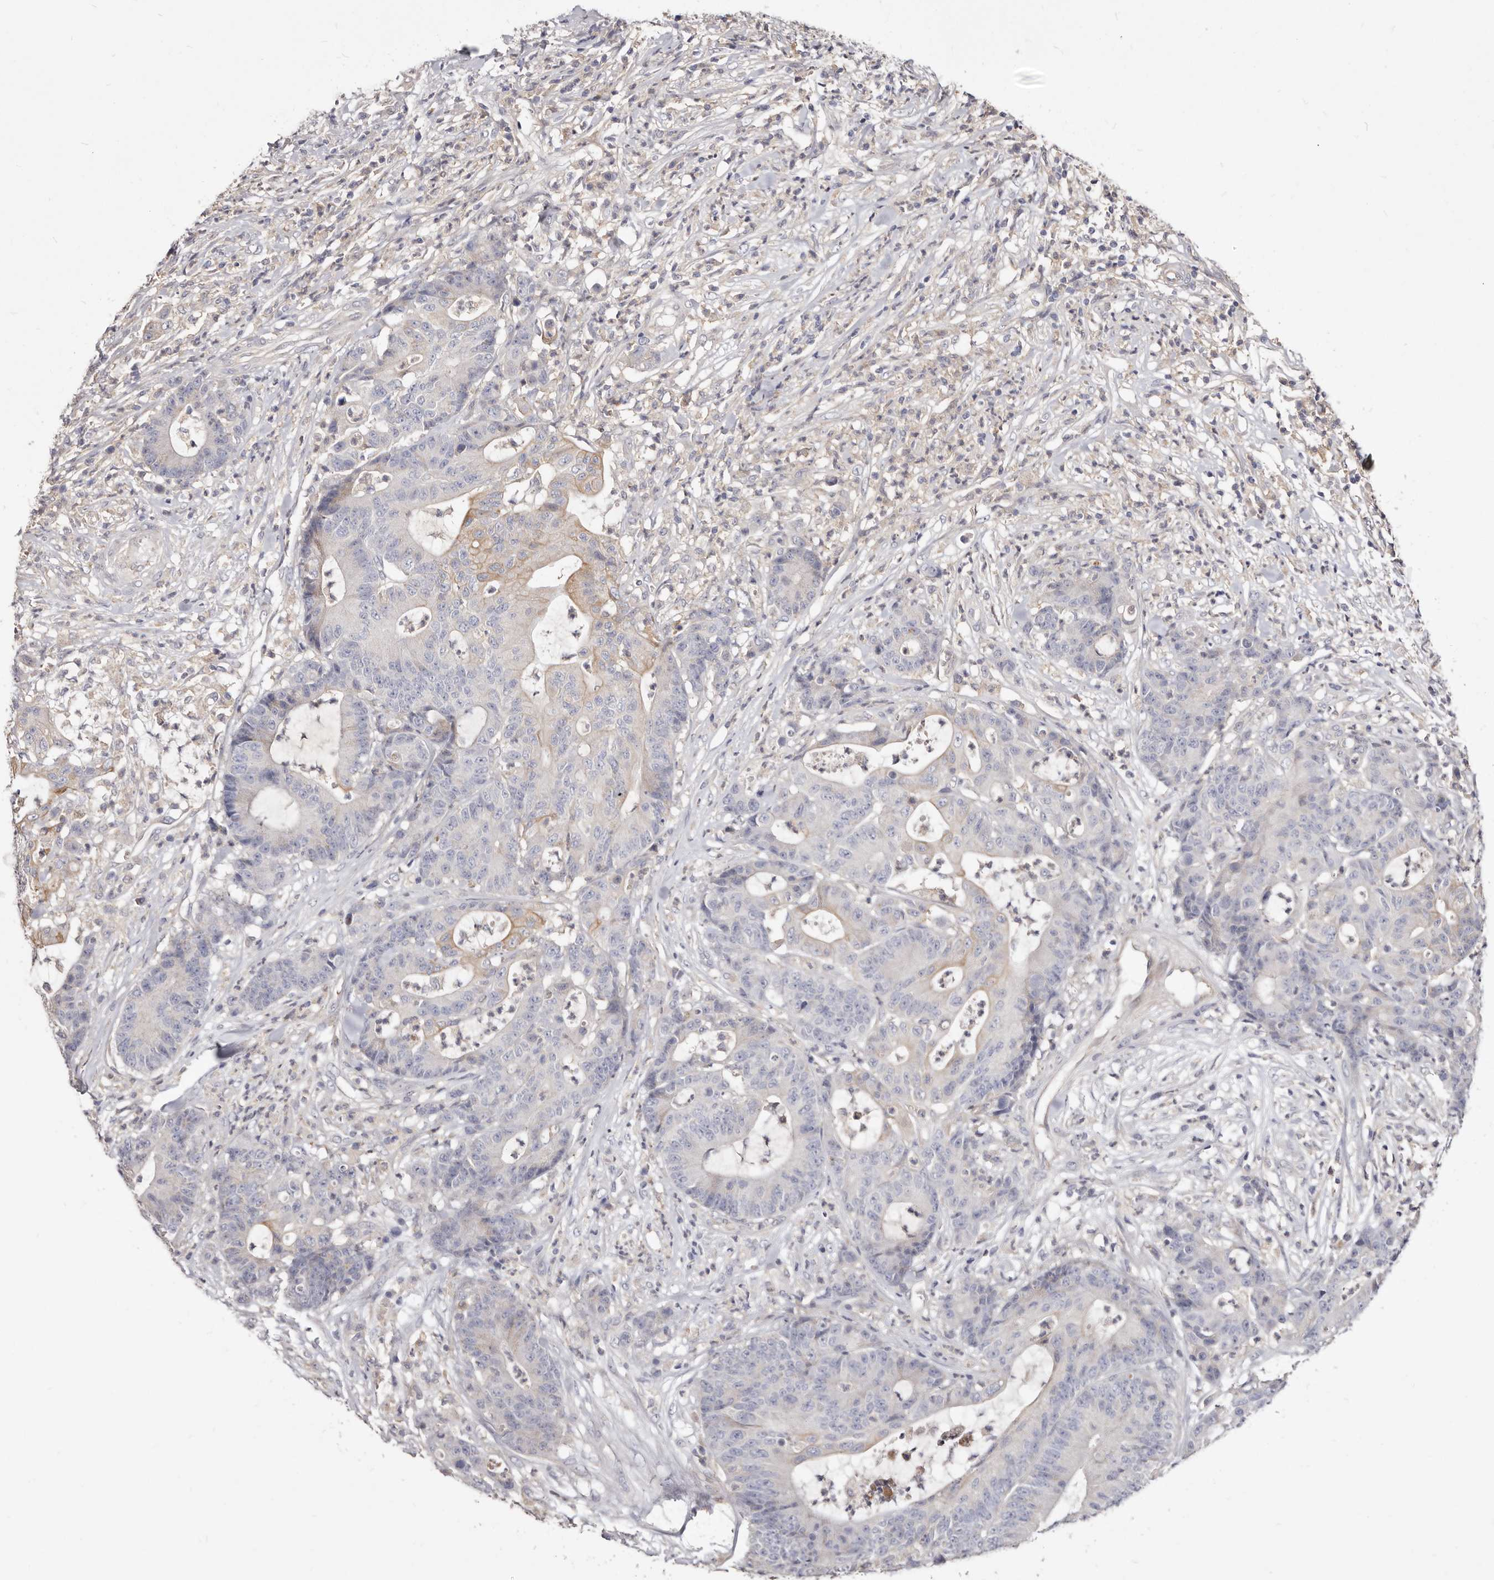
{"staining": {"intensity": "moderate", "quantity": "<25%", "location": "cytoplasmic/membranous"}, "tissue": "colorectal cancer", "cell_type": "Tumor cells", "image_type": "cancer", "snomed": [{"axis": "morphology", "description": "Adenocarcinoma, NOS"}, {"axis": "topography", "description": "Colon"}], "caption": "Human colorectal cancer stained with a protein marker exhibits moderate staining in tumor cells.", "gene": "LRRC25", "patient": {"sex": "female", "age": 84}}